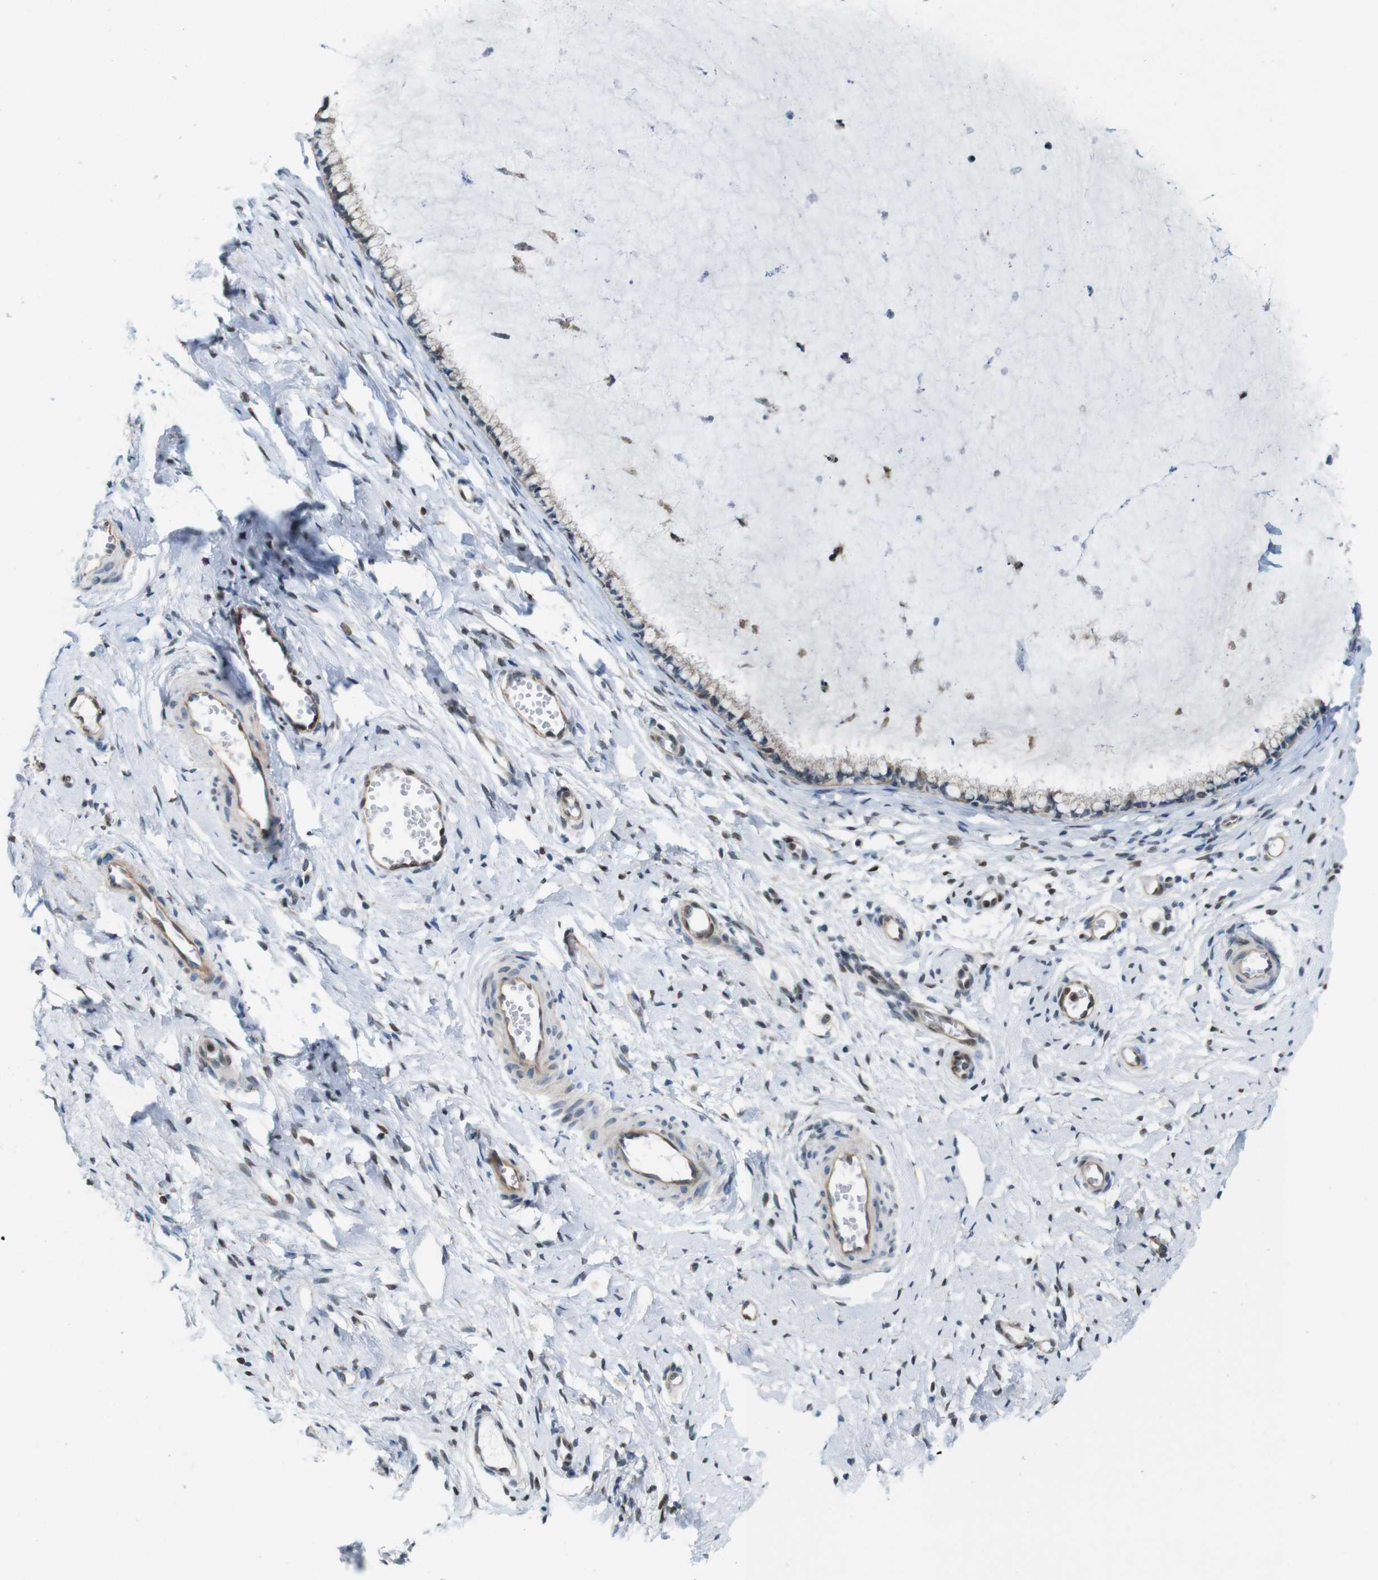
{"staining": {"intensity": "weak", "quantity": ">75%", "location": "cytoplasmic/membranous"}, "tissue": "cervix", "cell_type": "Glandular cells", "image_type": "normal", "snomed": [{"axis": "morphology", "description": "Normal tissue, NOS"}, {"axis": "topography", "description": "Cervix"}], "caption": "Cervix stained with immunohistochemistry reveals weak cytoplasmic/membranous expression in about >75% of glandular cells.", "gene": "SKI", "patient": {"sex": "female", "age": 65}}